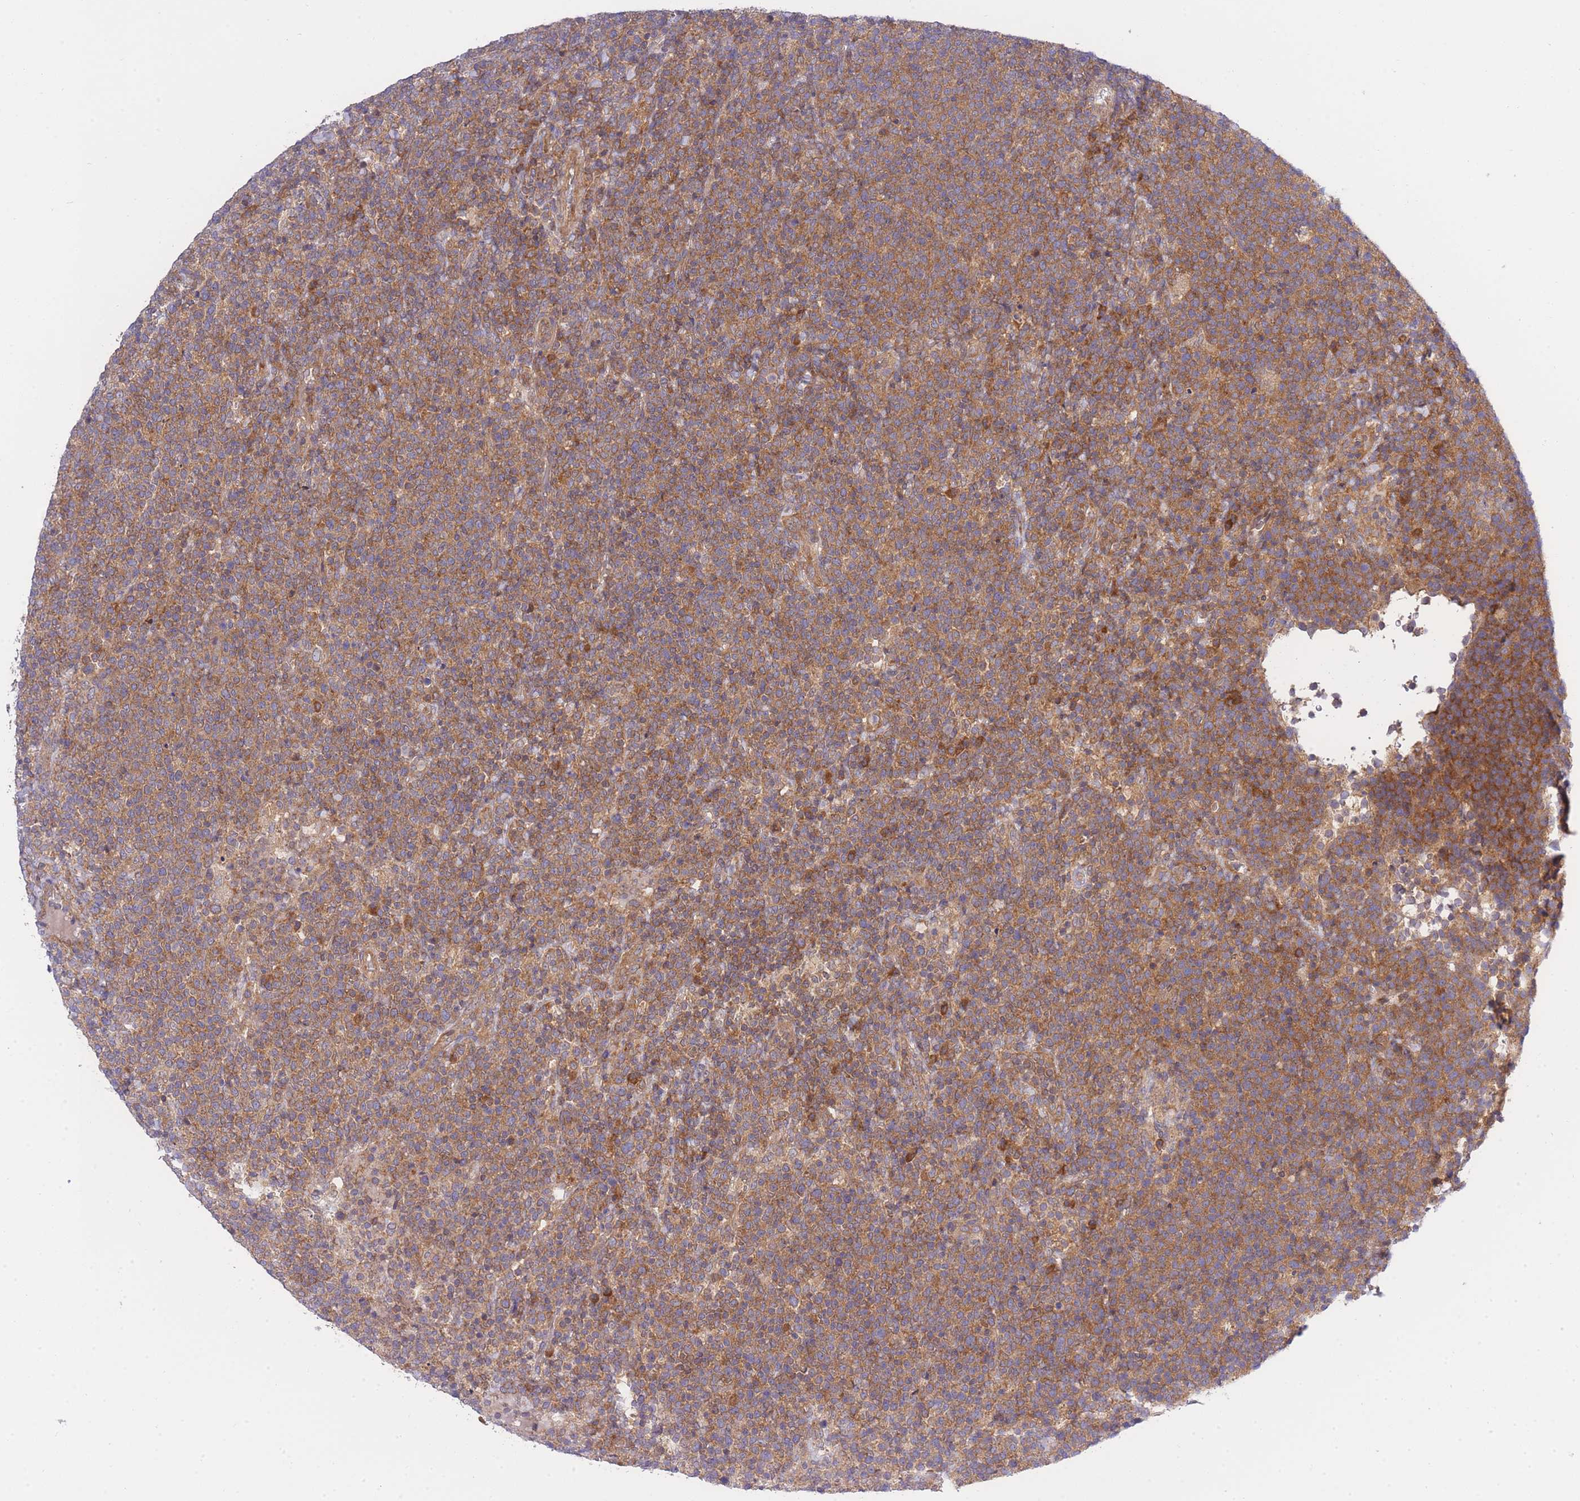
{"staining": {"intensity": "moderate", "quantity": ">75%", "location": "cytoplasmic/membranous"}, "tissue": "lymphoma", "cell_type": "Tumor cells", "image_type": "cancer", "snomed": [{"axis": "morphology", "description": "Malignant lymphoma, non-Hodgkin's type, High grade"}, {"axis": "topography", "description": "Lymph node"}], "caption": "Moderate cytoplasmic/membranous positivity is appreciated in about >75% of tumor cells in high-grade malignant lymphoma, non-Hodgkin's type.", "gene": "EIF2B2", "patient": {"sex": "male", "age": 61}}